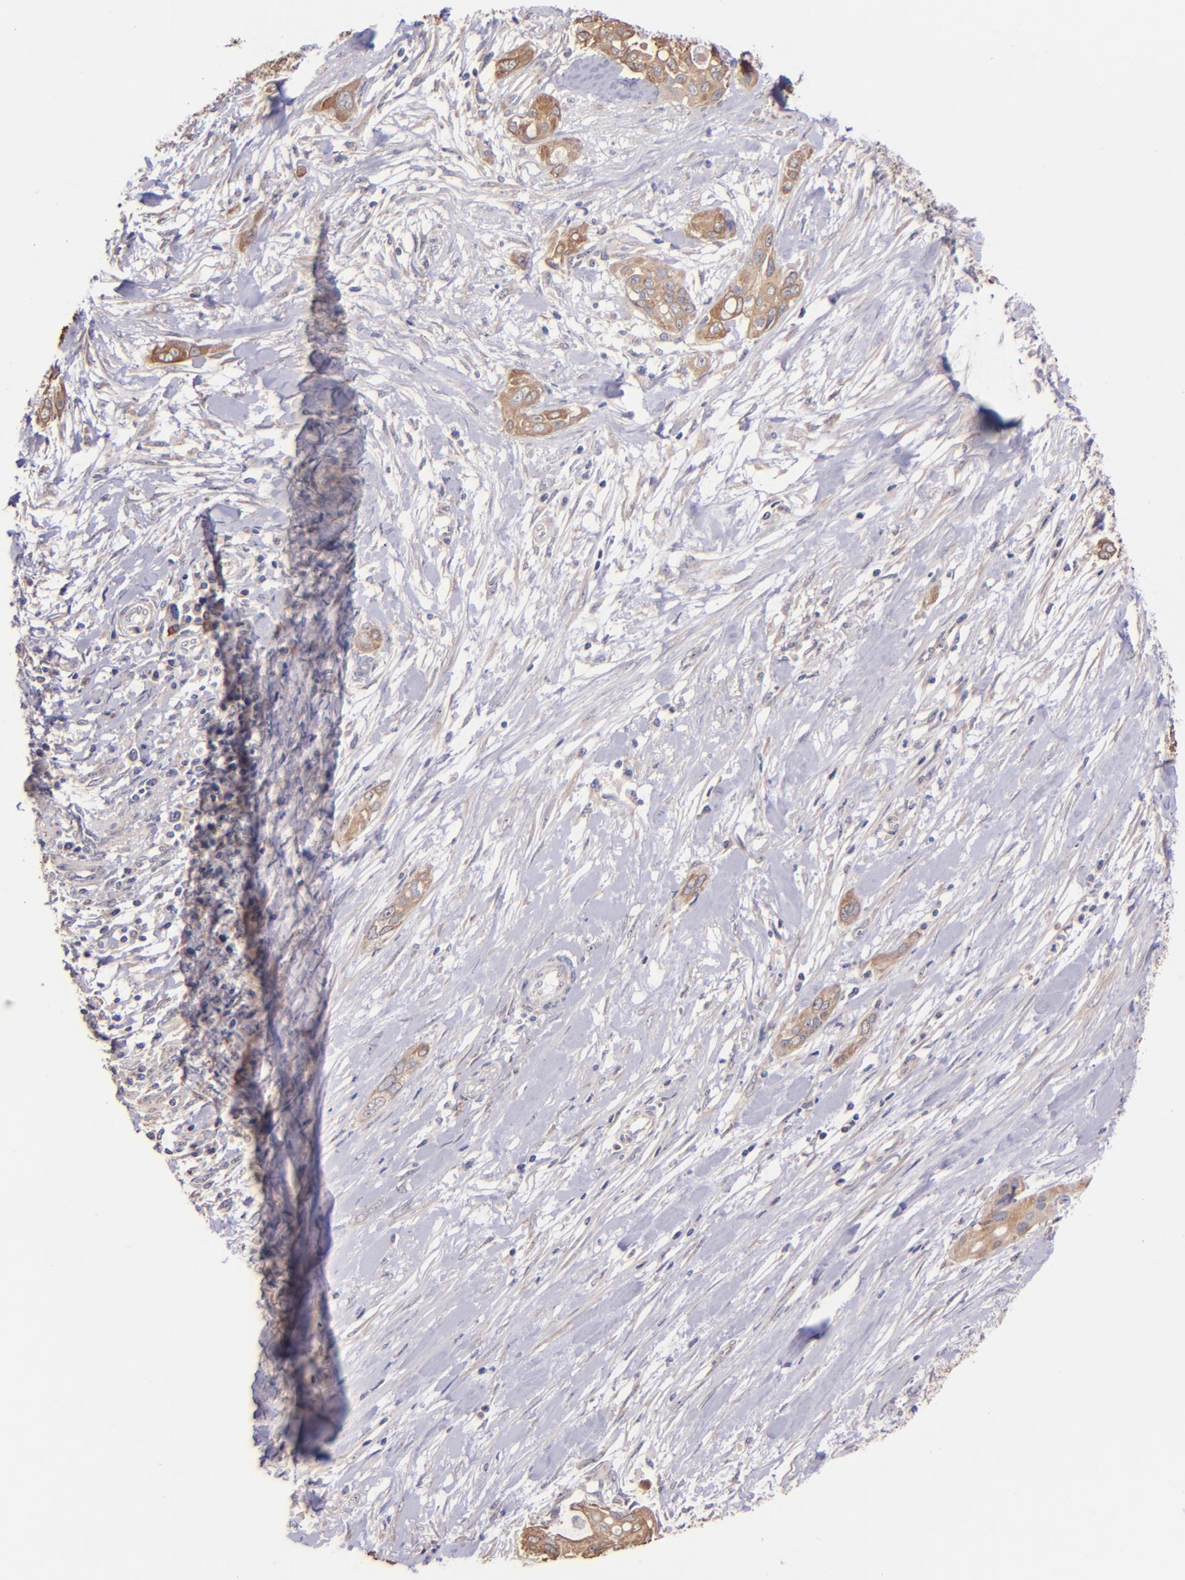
{"staining": {"intensity": "moderate", "quantity": ">75%", "location": "cytoplasmic/membranous"}, "tissue": "pancreatic cancer", "cell_type": "Tumor cells", "image_type": "cancer", "snomed": [{"axis": "morphology", "description": "Adenocarcinoma, NOS"}, {"axis": "topography", "description": "Pancreas"}], "caption": "A high-resolution photomicrograph shows immunohistochemistry (IHC) staining of pancreatic cancer, which exhibits moderate cytoplasmic/membranous expression in approximately >75% of tumor cells.", "gene": "SHC1", "patient": {"sex": "female", "age": 60}}